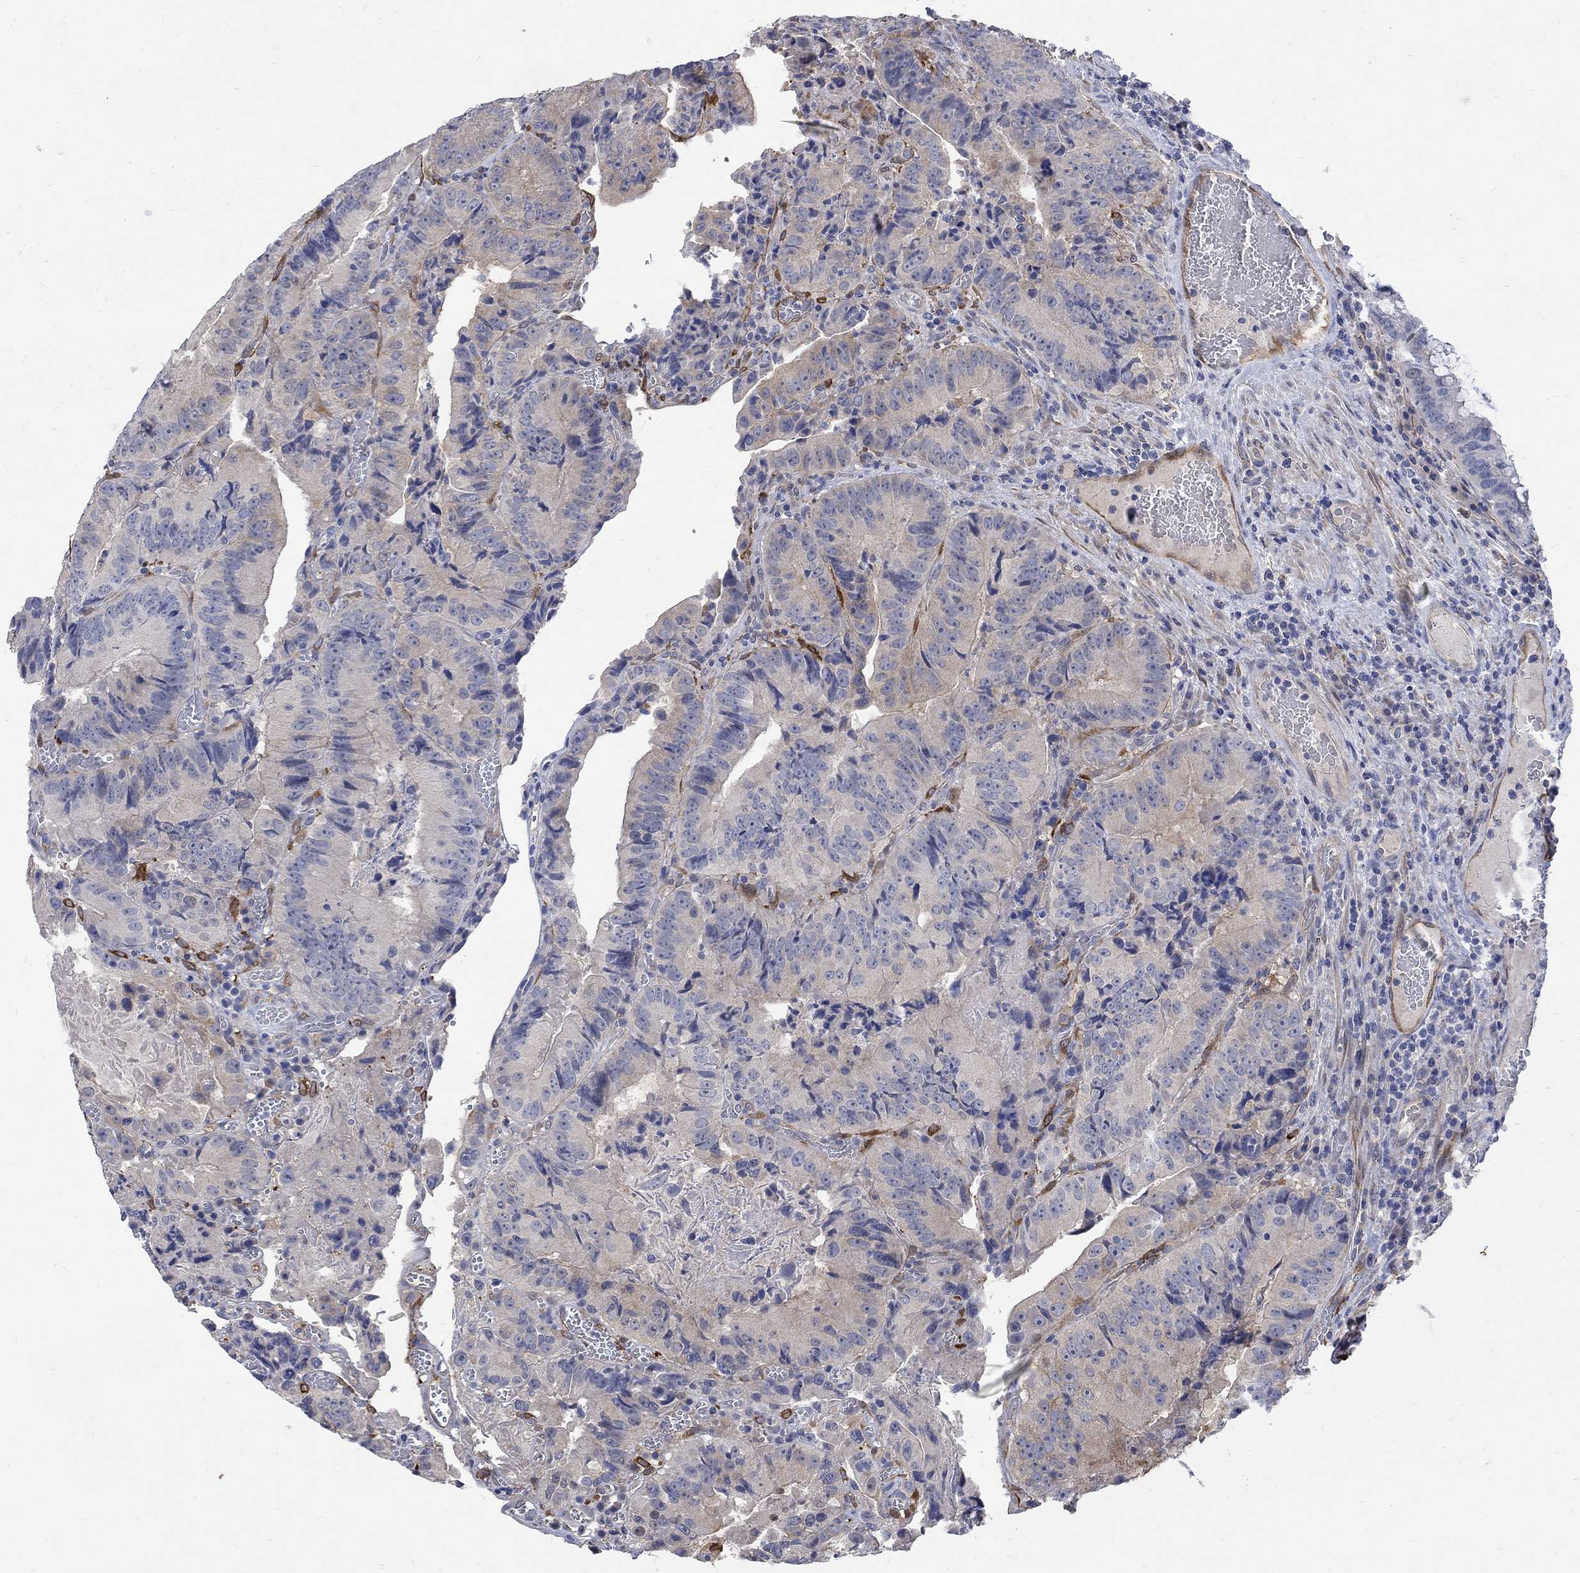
{"staining": {"intensity": "moderate", "quantity": "<25%", "location": "cytoplasmic/membranous"}, "tissue": "colorectal cancer", "cell_type": "Tumor cells", "image_type": "cancer", "snomed": [{"axis": "morphology", "description": "Adenocarcinoma, NOS"}, {"axis": "topography", "description": "Colon"}], "caption": "Moderate cytoplasmic/membranous protein positivity is present in about <25% of tumor cells in colorectal cancer (adenocarcinoma). The staining is performed using DAB brown chromogen to label protein expression. The nuclei are counter-stained blue using hematoxylin.", "gene": "TGM2", "patient": {"sex": "female", "age": 86}}